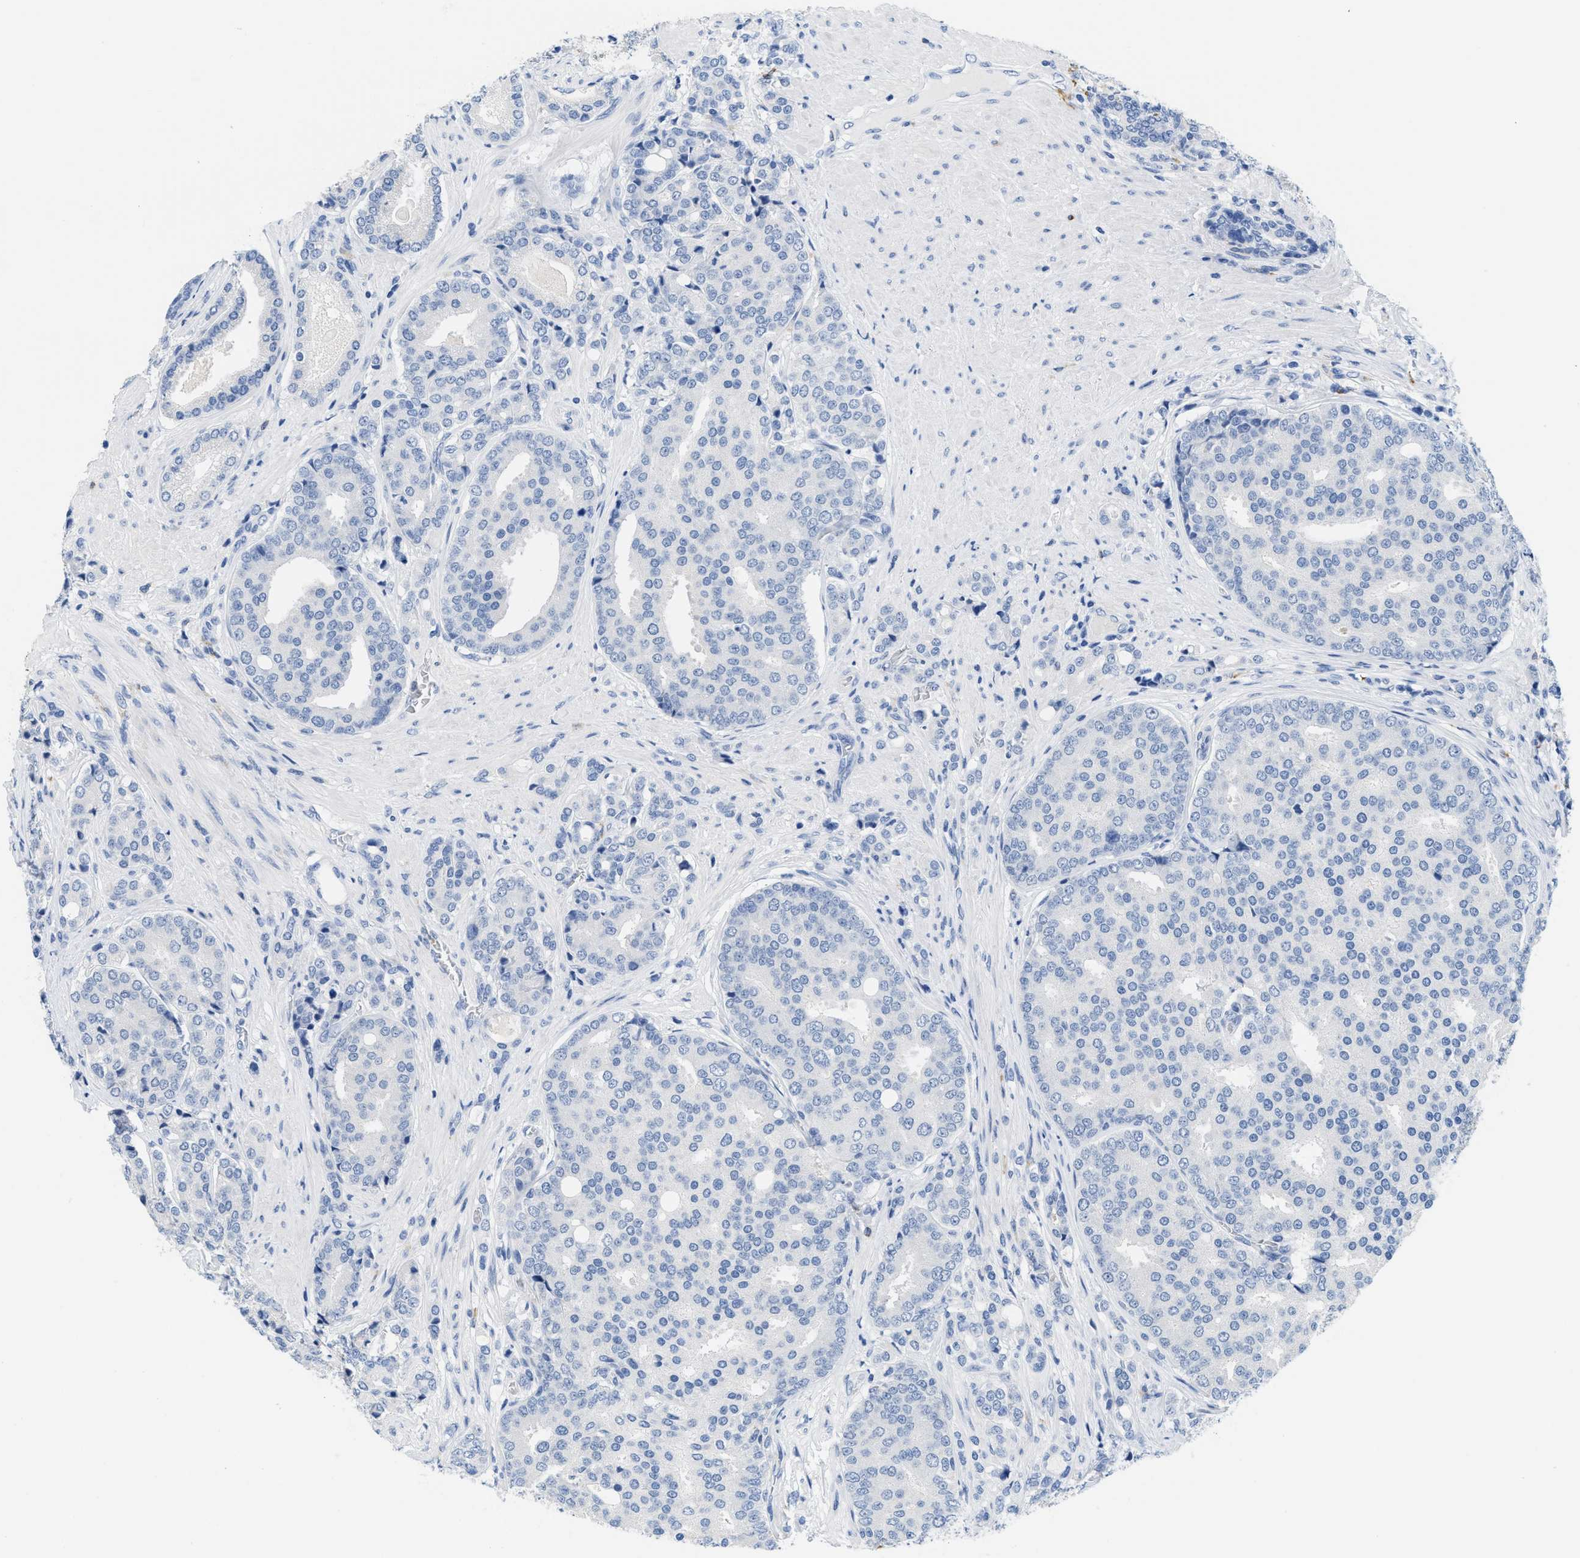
{"staining": {"intensity": "negative", "quantity": "none", "location": "none"}, "tissue": "prostate cancer", "cell_type": "Tumor cells", "image_type": "cancer", "snomed": [{"axis": "morphology", "description": "Adenocarcinoma, High grade"}, {"axis": "topography", "description": "Prostate"}], "caption": "Prostate cancer (adenocarcinoma (high-grade)) was stained to show a protein in brown. There is no significant expression in tumor cells.", "gene": "CR1", "patient": {"sex": "male", "age": 50}}